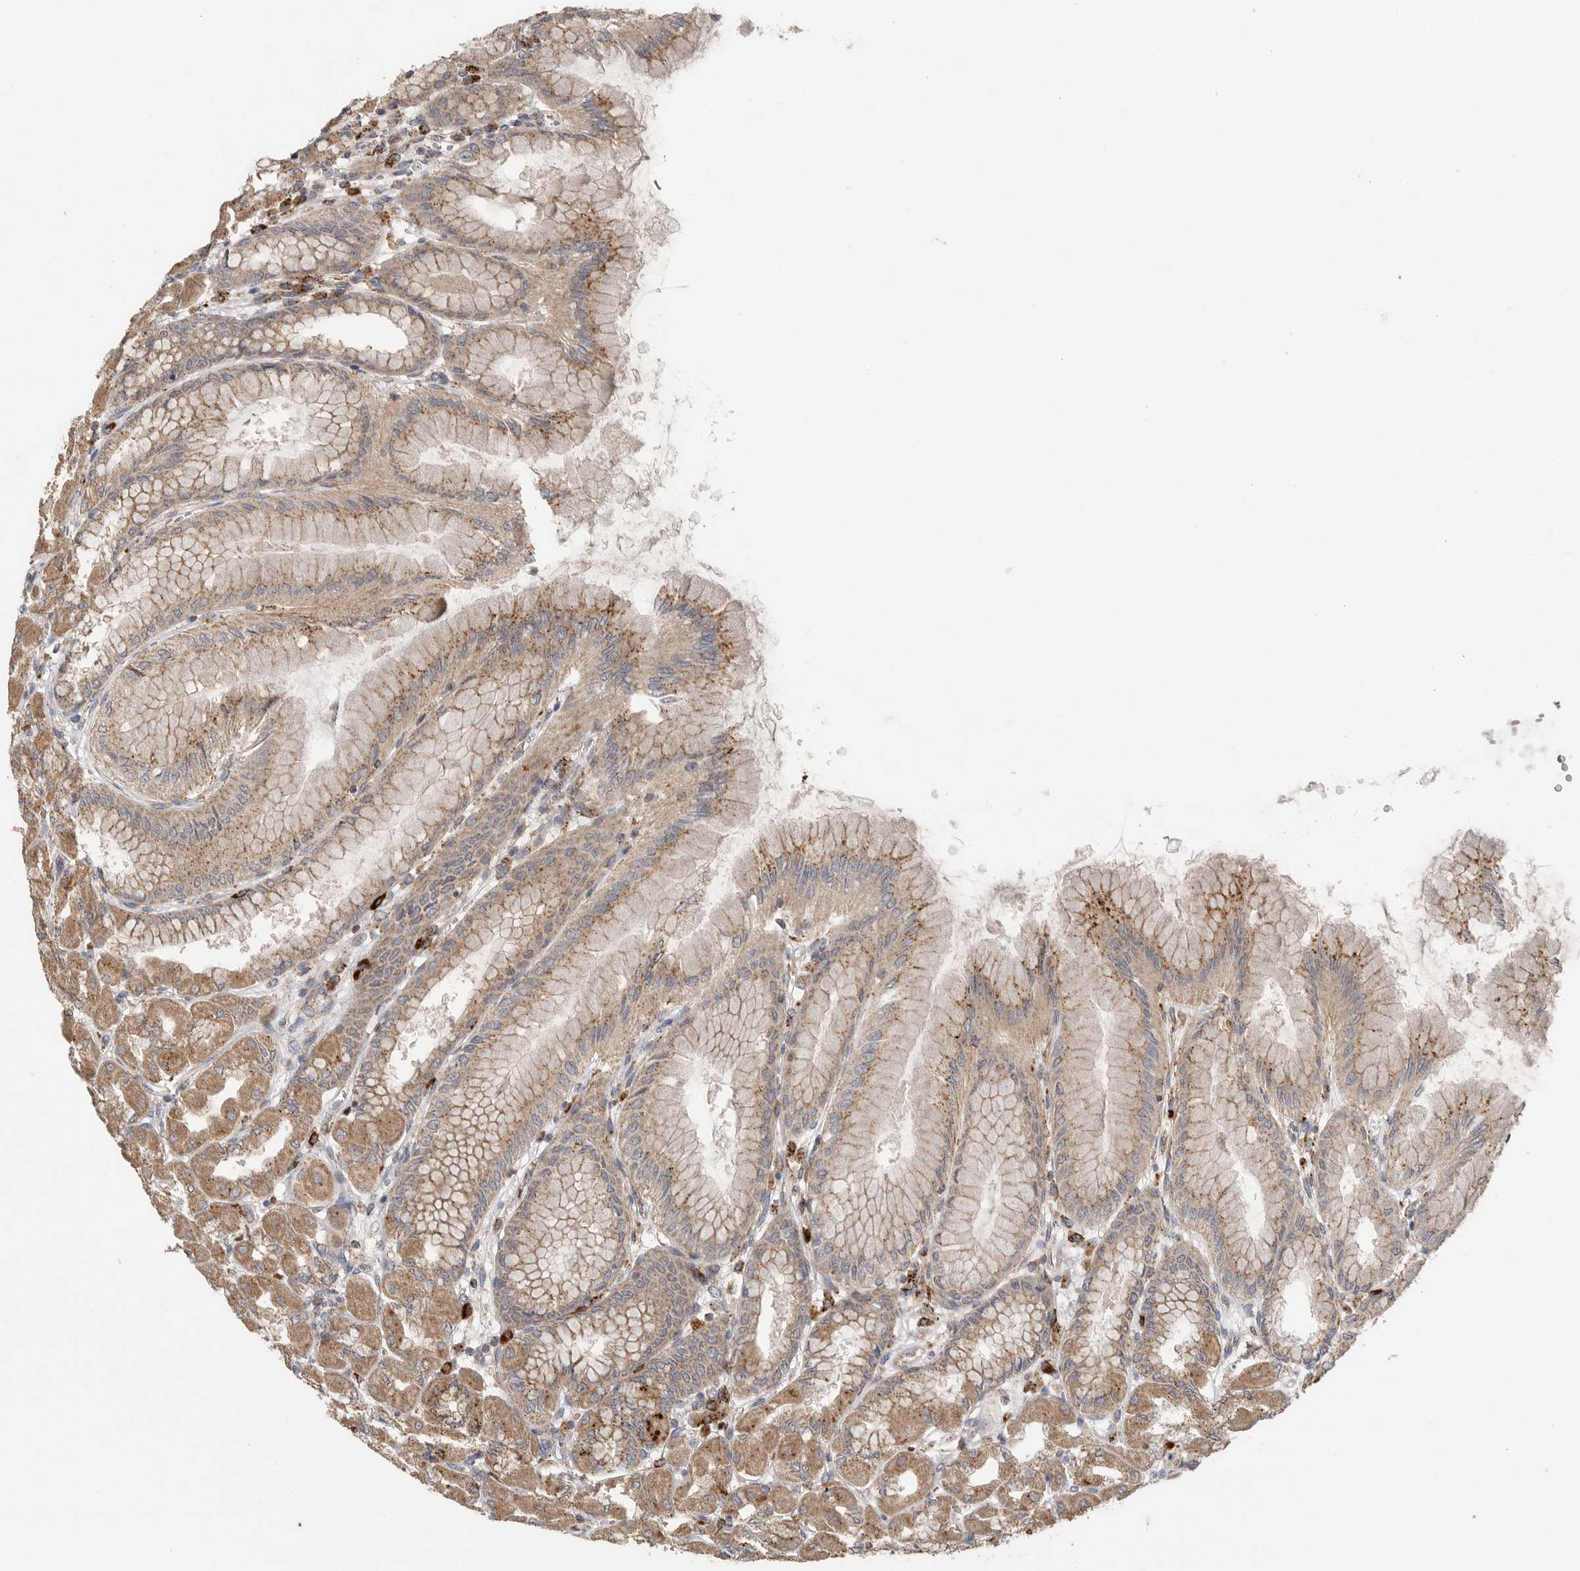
{"staining": {"intensity": "strong", "quantity": ">75%", "location": "cytoplasmic/membranous"}, "tissue": "stomach", "cell_type": "Glandular cells", "image_type": "normal", "snomed": [{"axis": "morphology", "description": "Normal tissue, NOS"}, {"axis": "topography", "description": "Stomach, upper"}], "caption": "Immunohistochemical staining of benign human stomach displays >75% levels of strong cytoplasmic/membranous protein staining in about >75% of glandular cells. Using DAB (brown) and hematoxylin (blue) stains, captured at high magnification using brightfield microscopy.", "gene": "GALNS", "patient": {"sex": "female", "age": 56}}